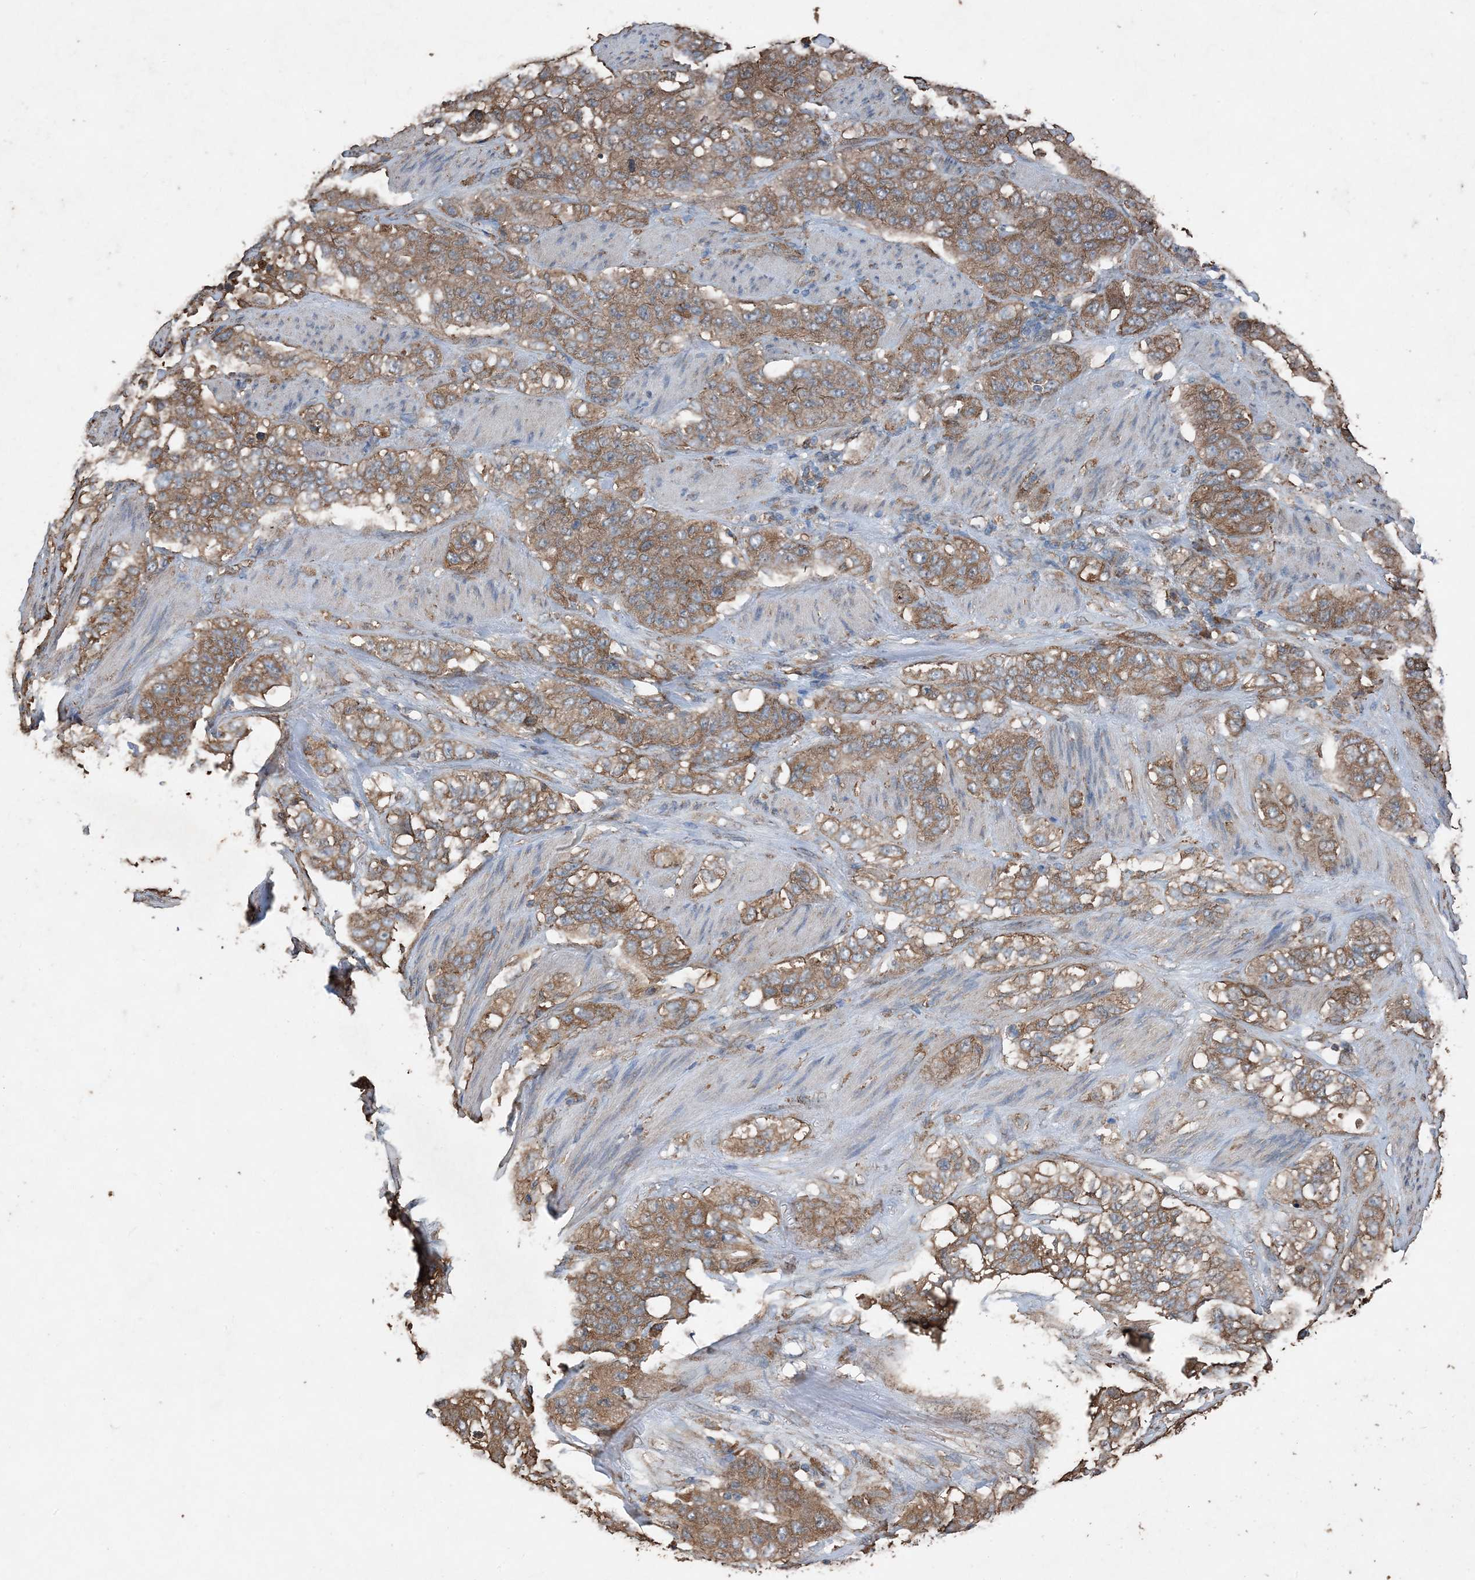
{"staining": {"intensity": "moderate", "quantity": ">75%", "location": "cytoplasmic/membranous"}, "tissue": "stomach cancer", "cell_type": "Tumor cells", "image_type": "cancer", "snomed": [{"axis": "morphology", "description": "Adenocarcinoma, NOS"}, {"axis": "topography", "description": "Stomach"}], "caption": "Moderate cytoplasmic/membranous expression for a protein is present in approximately >75% of tumor cells of adenocarcinoma (stomach) using IHC.", "gene": "PDIA6", "patient": {"sex": "male", "age": 48}}